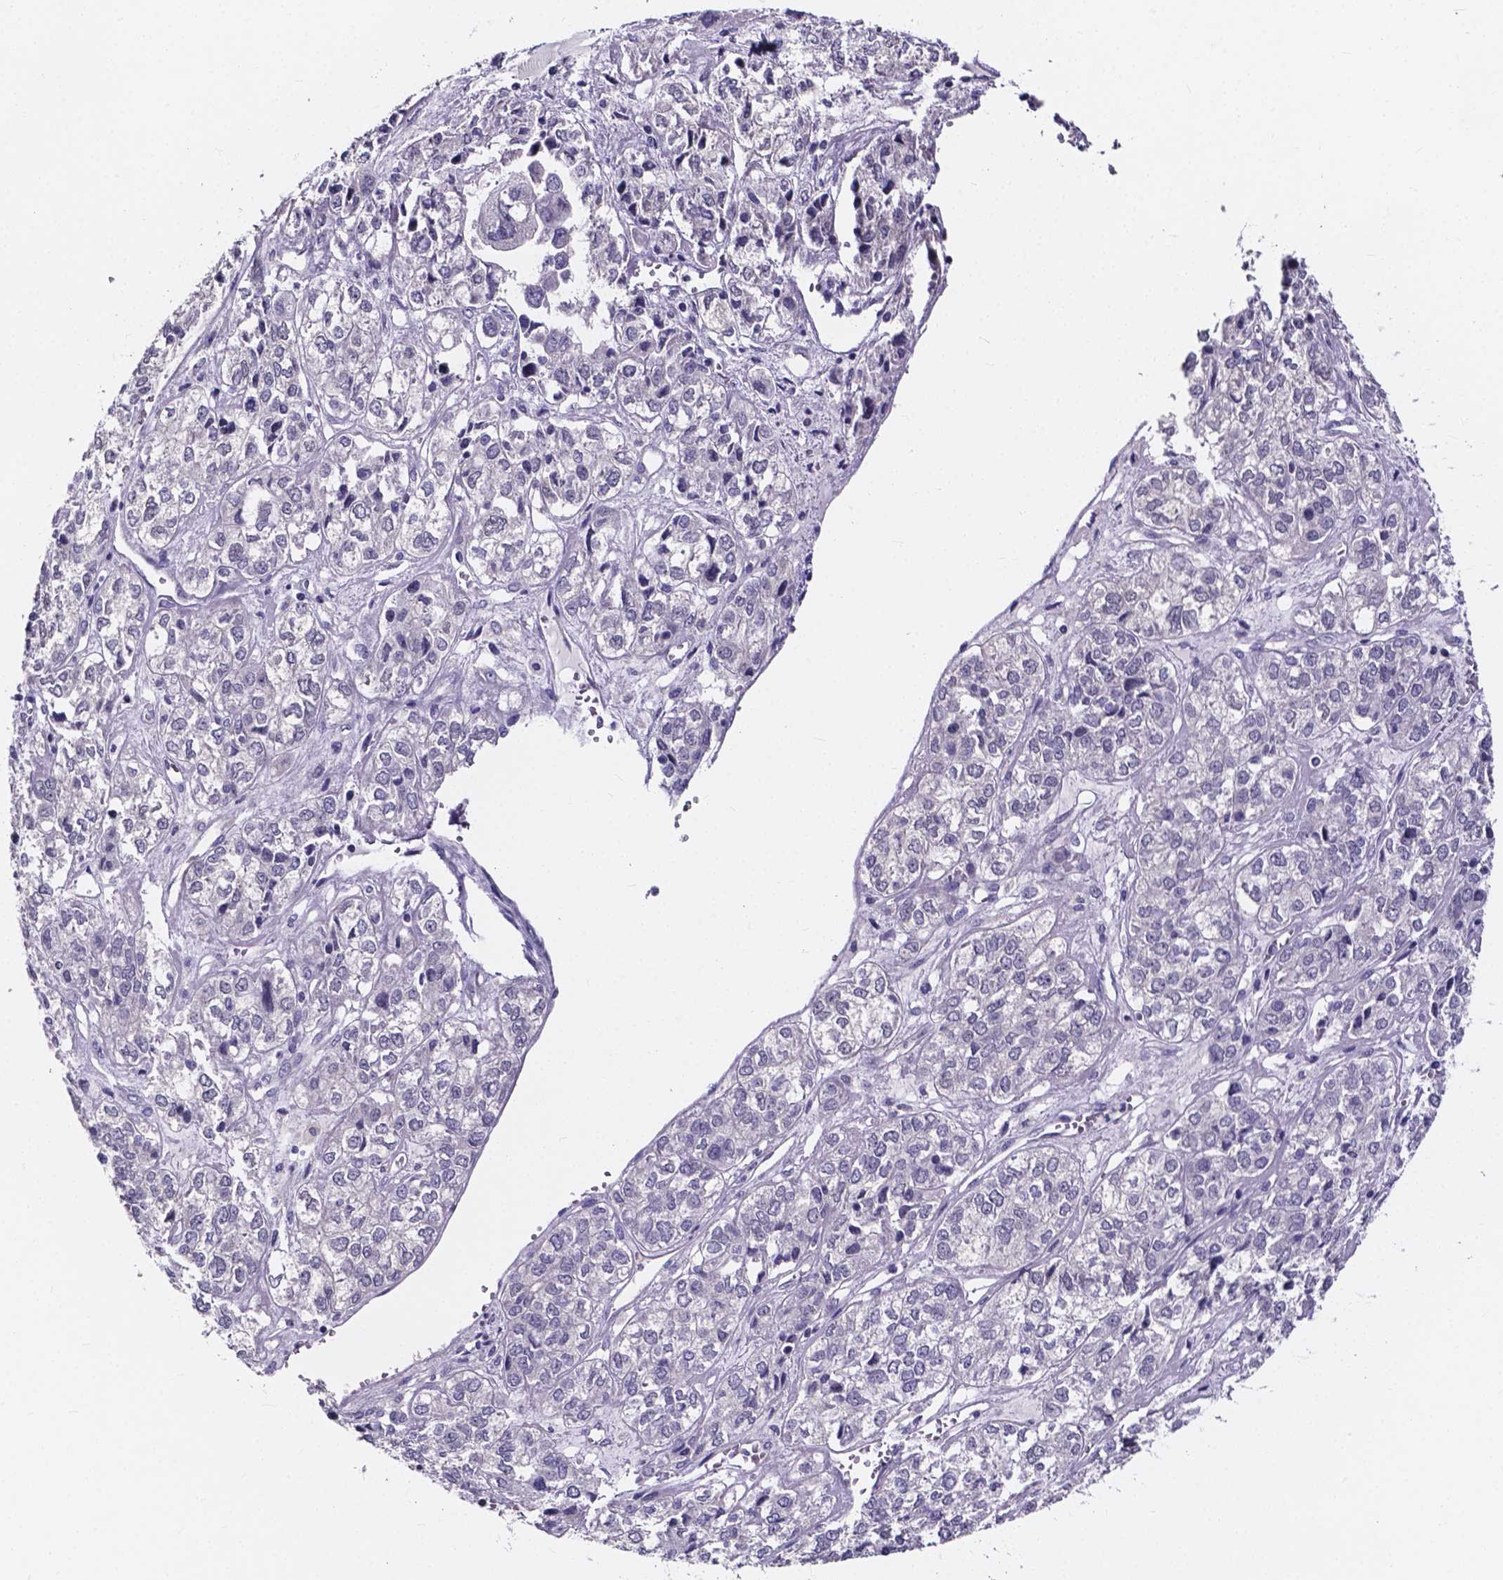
{"staining": {"intensity": "negative", "quantity": "none", "location": "none"}, "tissue": "ovarian cancer", "cell_type": "Tumor cells", "image_type": "cancer", "snomed": [{"axis": "morphology", "description": "Carcinoma, endometroid"}, {"axis": "topography", "description": "Ovary"}], "caption": "Ovarian cancer (endometroid carcinoma) was stained to show a protein in brown. There is no significant staining in tumor cells.", "gene": "SPOCD1", "patient": {"sex": "female", "age": 64}}